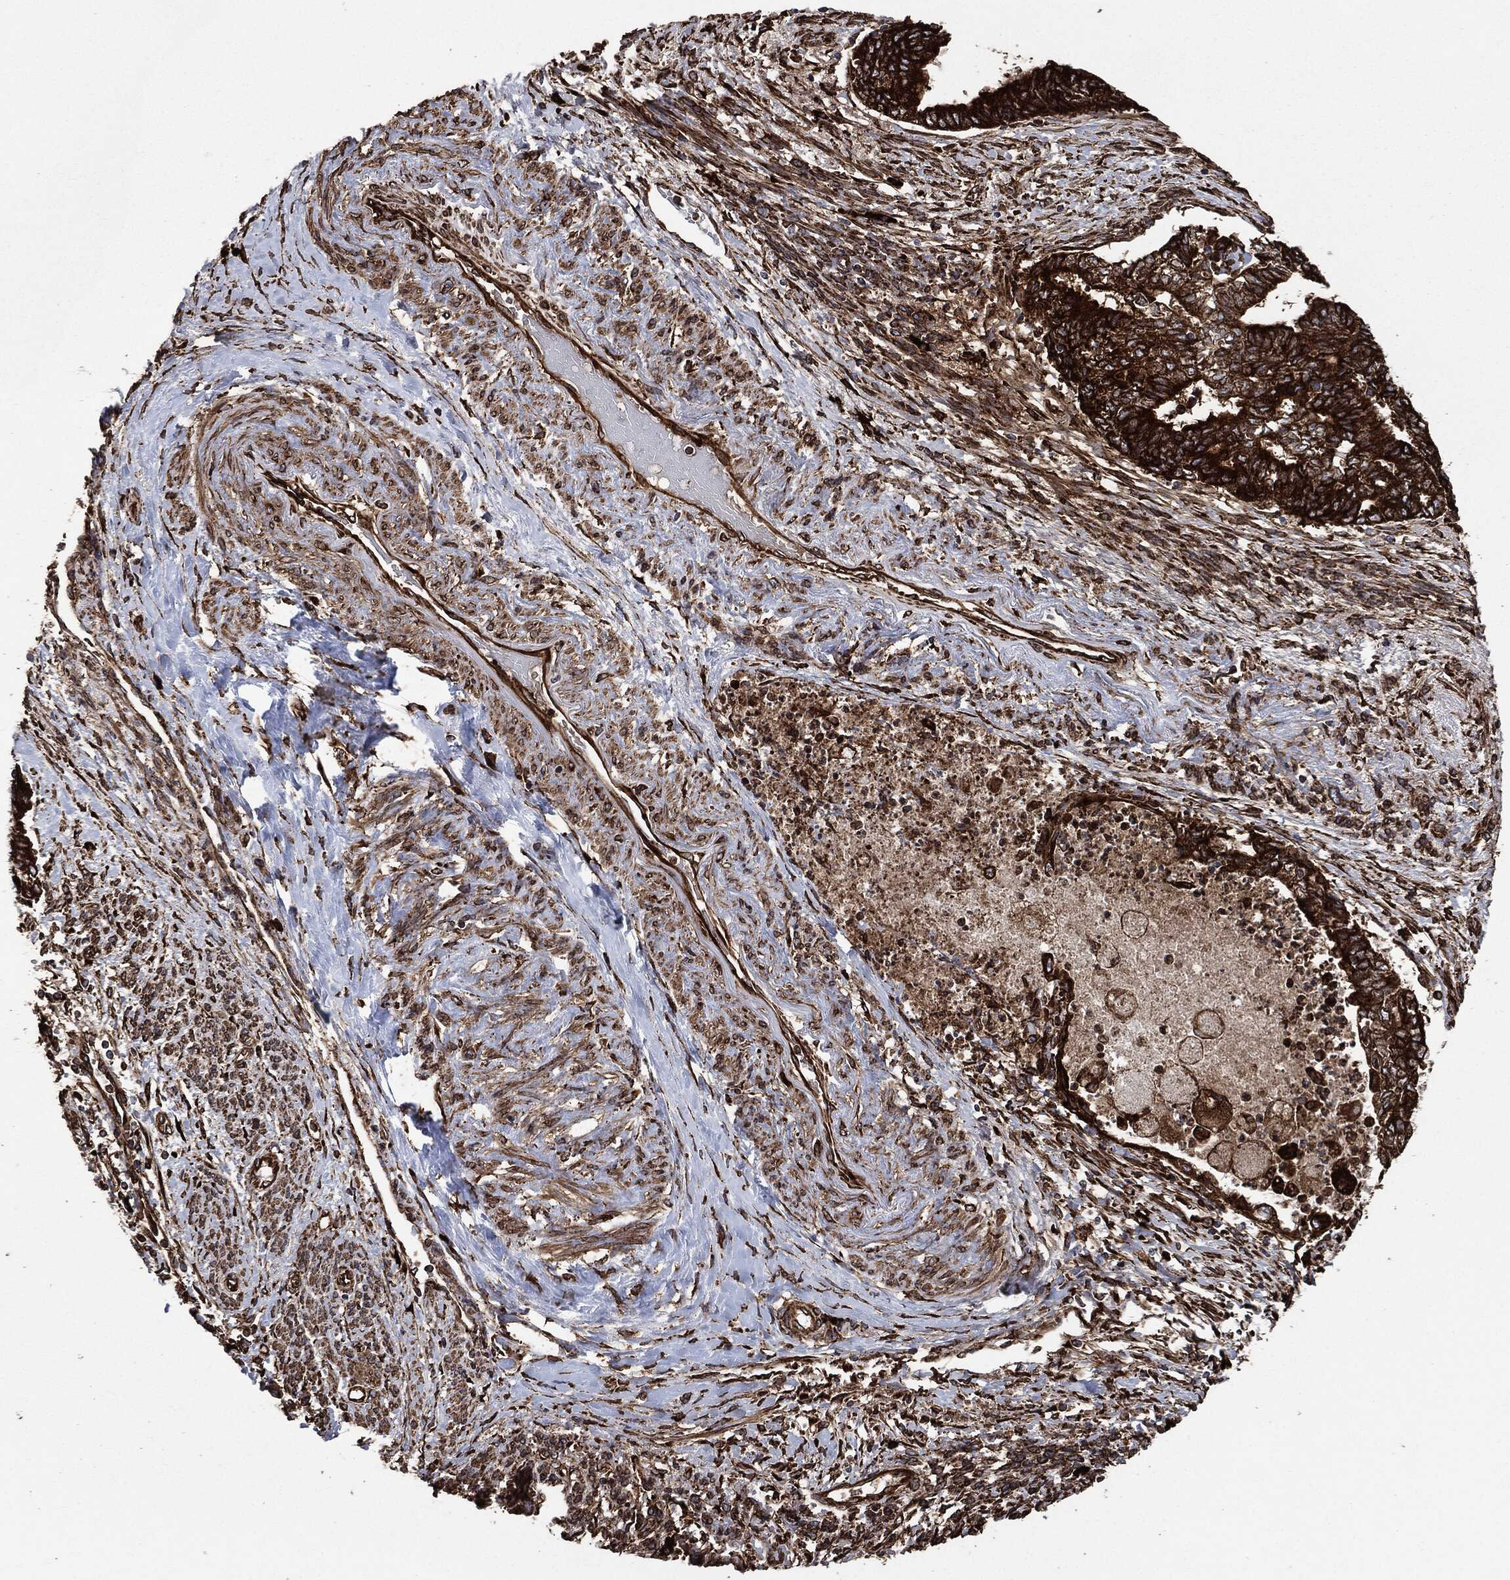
{"staining": {"intensity": "strong", "quantity": ">75%", "location": "cytoplasmic/membranous"}, "tissue": "endometrial cancer", "cell_type": "Tumor cells", "image_type": "cancer", "snomed": [{"axis": "morphology", "description": "Adenocarcinoma, NOS"}, {"axis": "topography", "description": "Endometrium"}], "caption": "A brown stain shows strong cytoplasmic/membranous staining of a protein in human adenocarcinoma (endometrial) tumor cells.", "gene": "AMFR", "patient": {"sex": "female", "age": 65}}